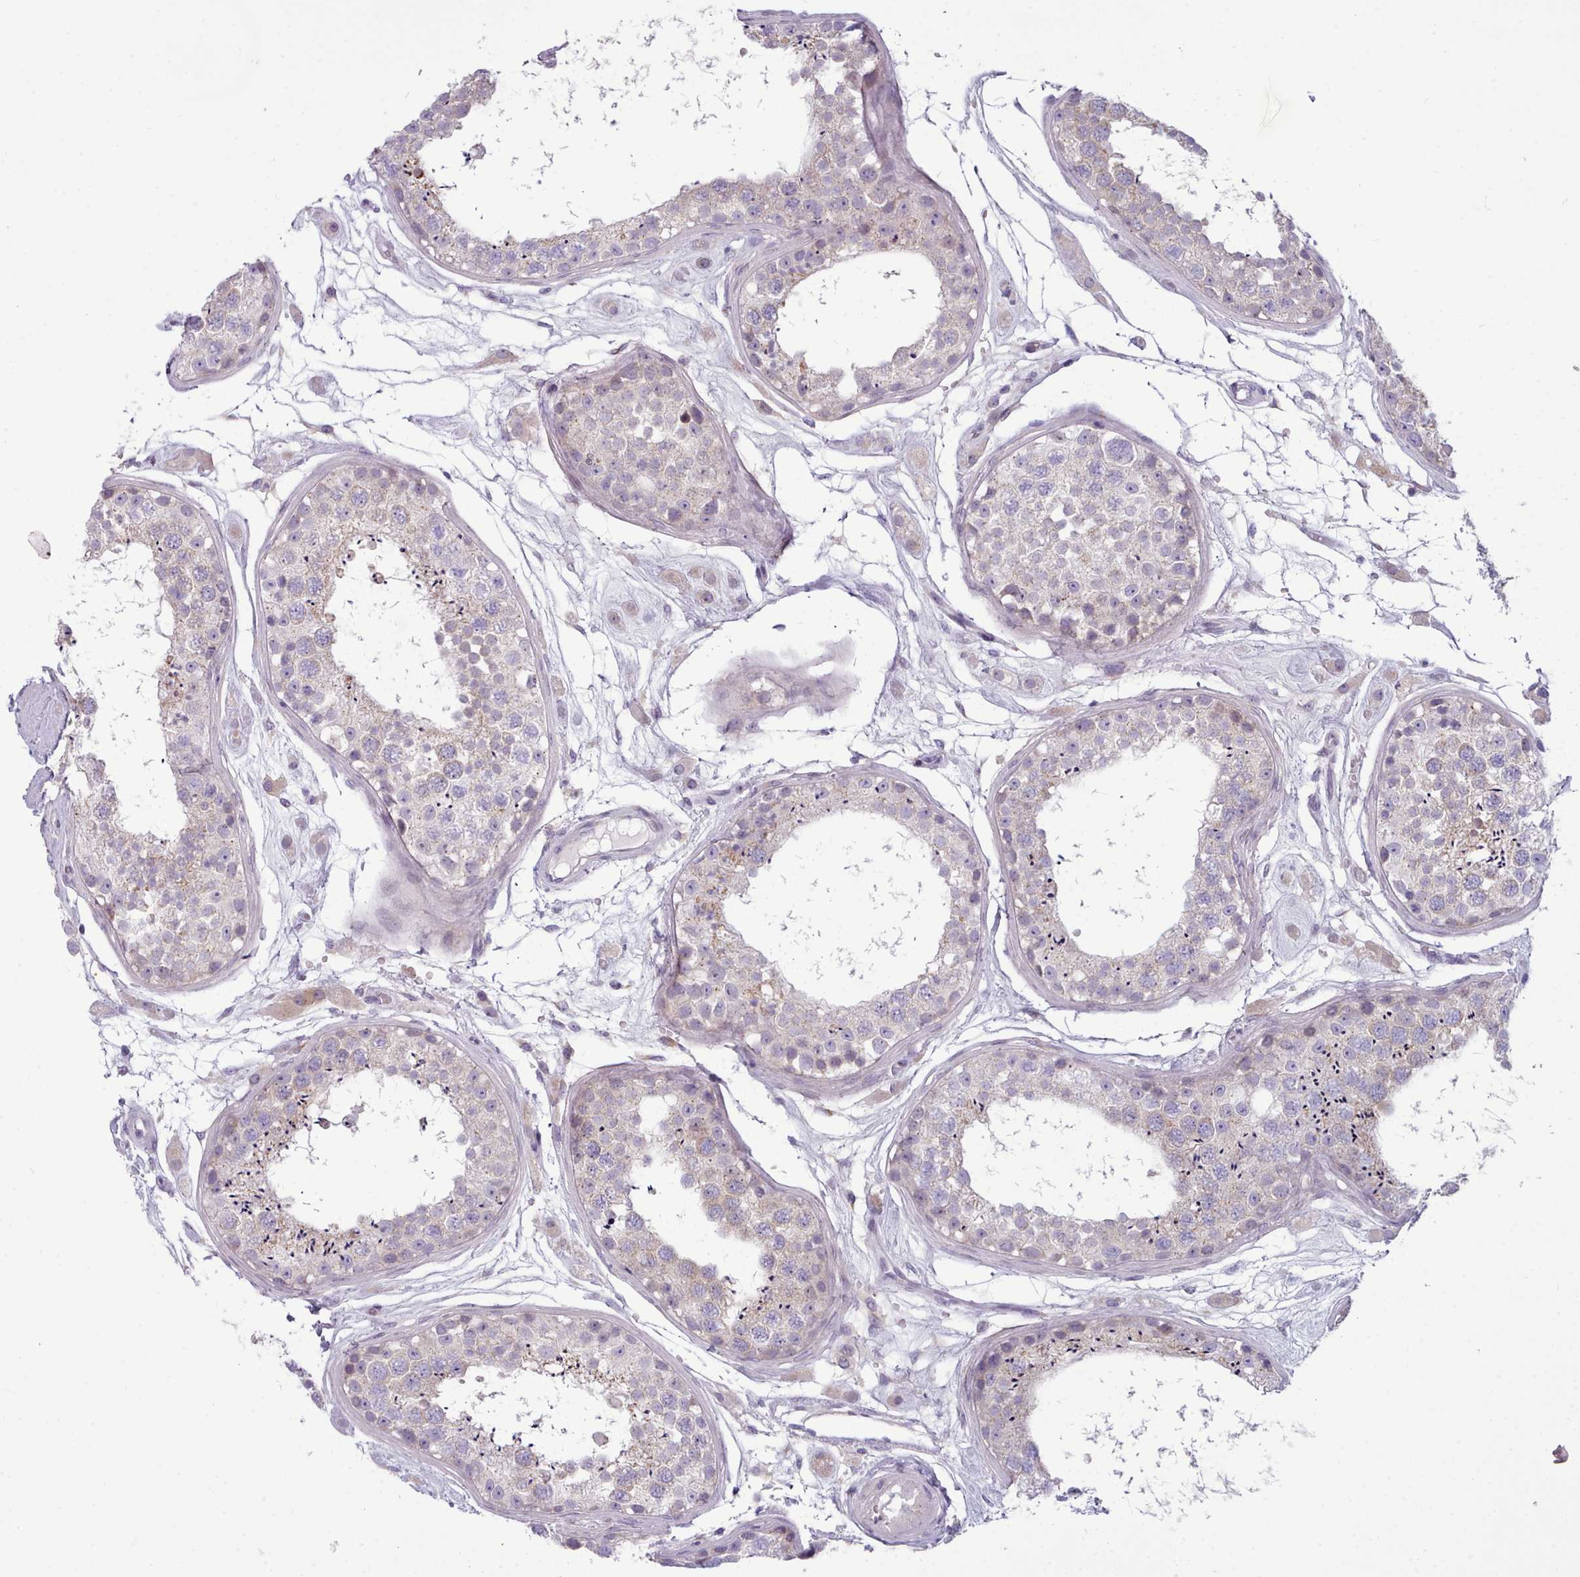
{"staining": {"intensity": "weak", "quantity": "<25%", "location": "cytoplasmic/membranous"}, "tissue": "testis", "cell_type": "Cells in seminiferous ducts", "image_type": "normal", "snomed": [{"axis": "morphology", "description": "Normal tissue, NOS"}, {"axis": "topography", "description": "Testis"}], "caption": "Cells in seminiferous ducts show no significant protein positivity in benign testis. (DAB IHC visualized using brightfield microscopy, high magnification).", "gene": "MYRFL", "patient": {"sex": "male", "age": 25}}